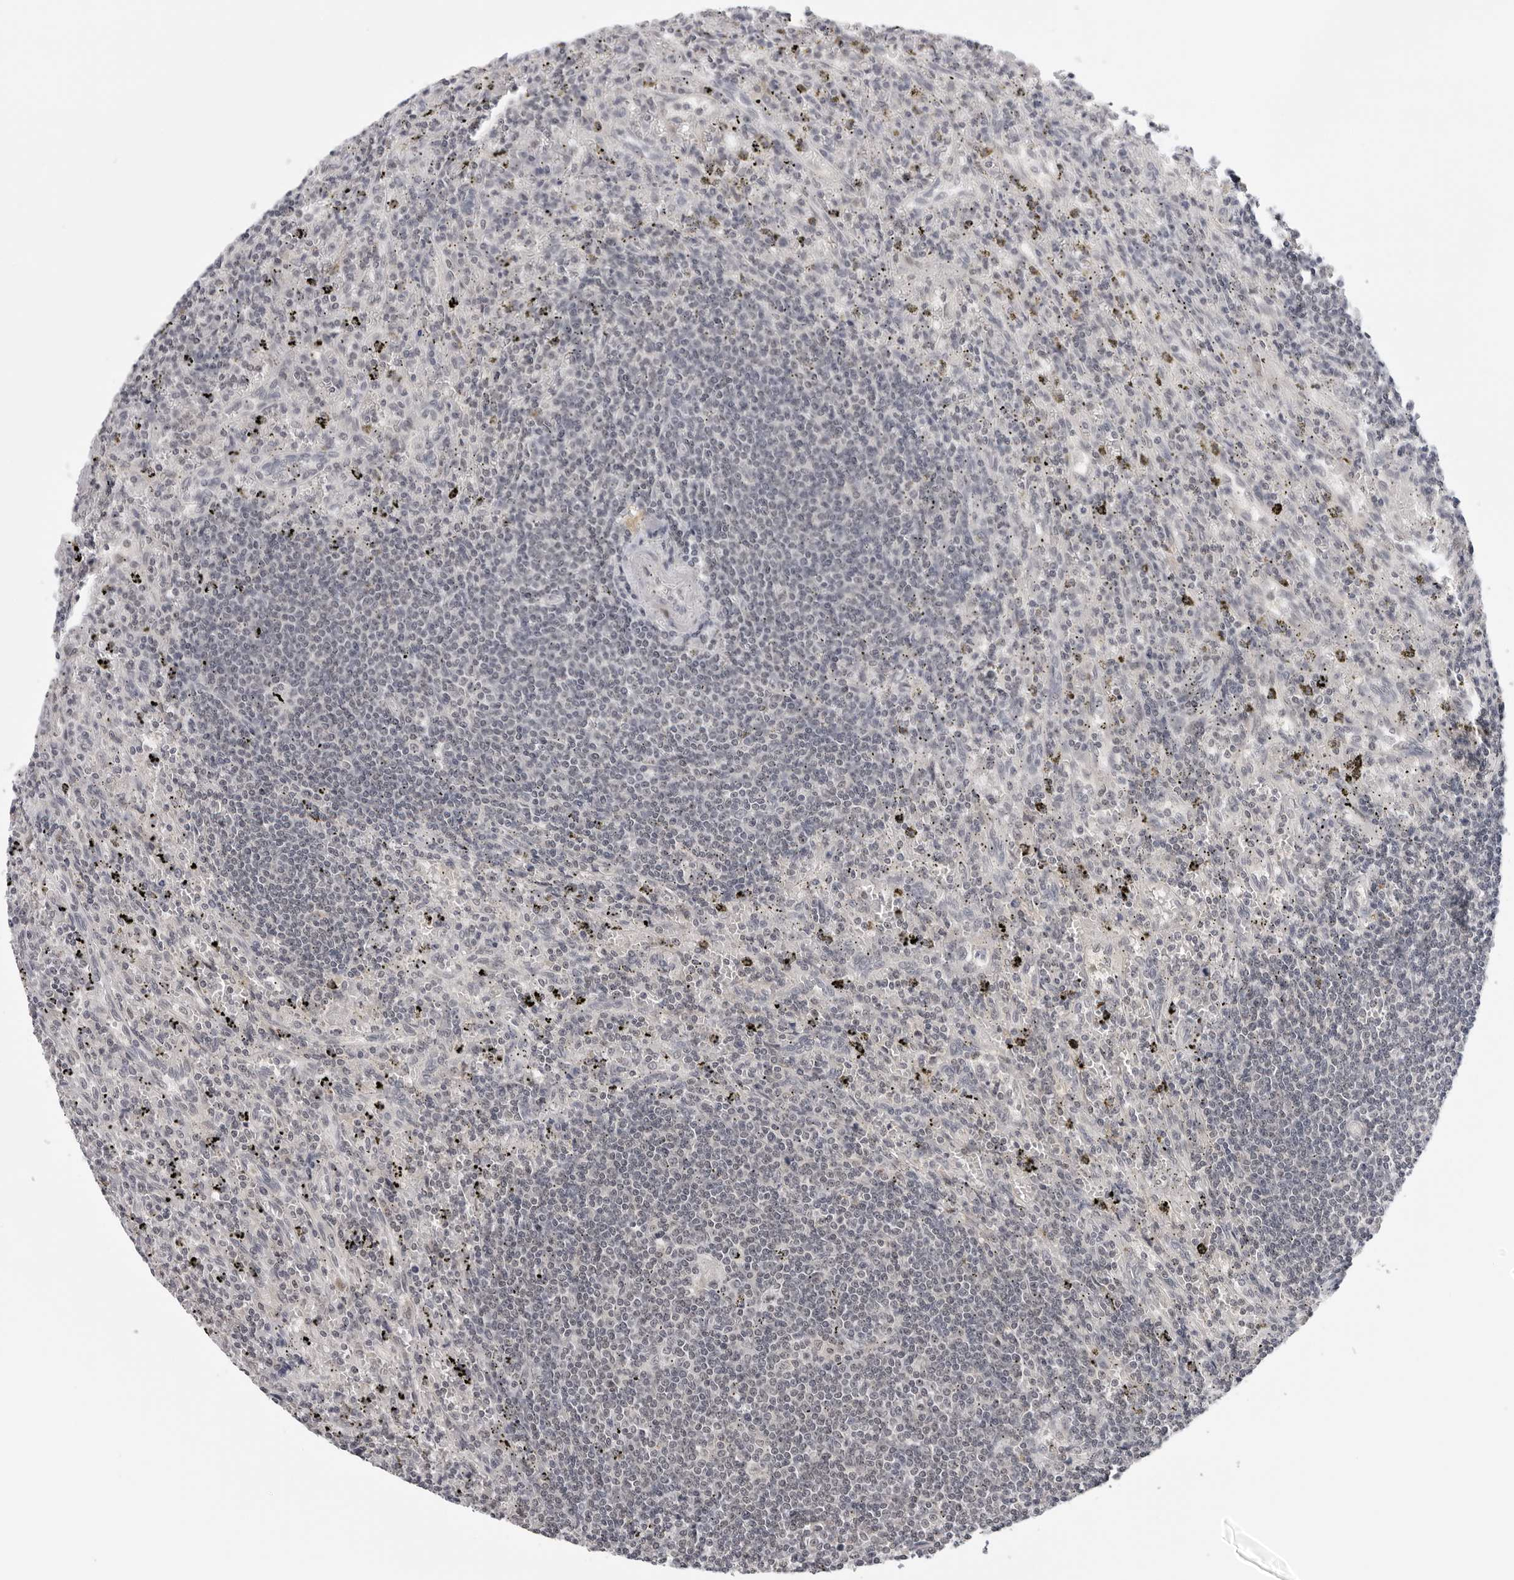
{"staining": {"intensity": "negative", "quantity": "none", "location": "none"}, "tissue": "lymphoma", "cell_type": "Tumor cells", "image_type": "cancer", "snomed": [{"axis": "morphology", "description": "Malignant lymphoma, non-Hodgkin's type, Low grade"}, {"axis": "topography", "description": "Spleen"}], "caption": "DAB (3,3'-diaminobenzidine) immunohistochemical staining of human low-grade malignant lymphoma, non-Hodgkin's type reveals no significant expression in tumor cells.", "gene": "PRUNE1", "patient": {"sex": "male", "age": 76}}